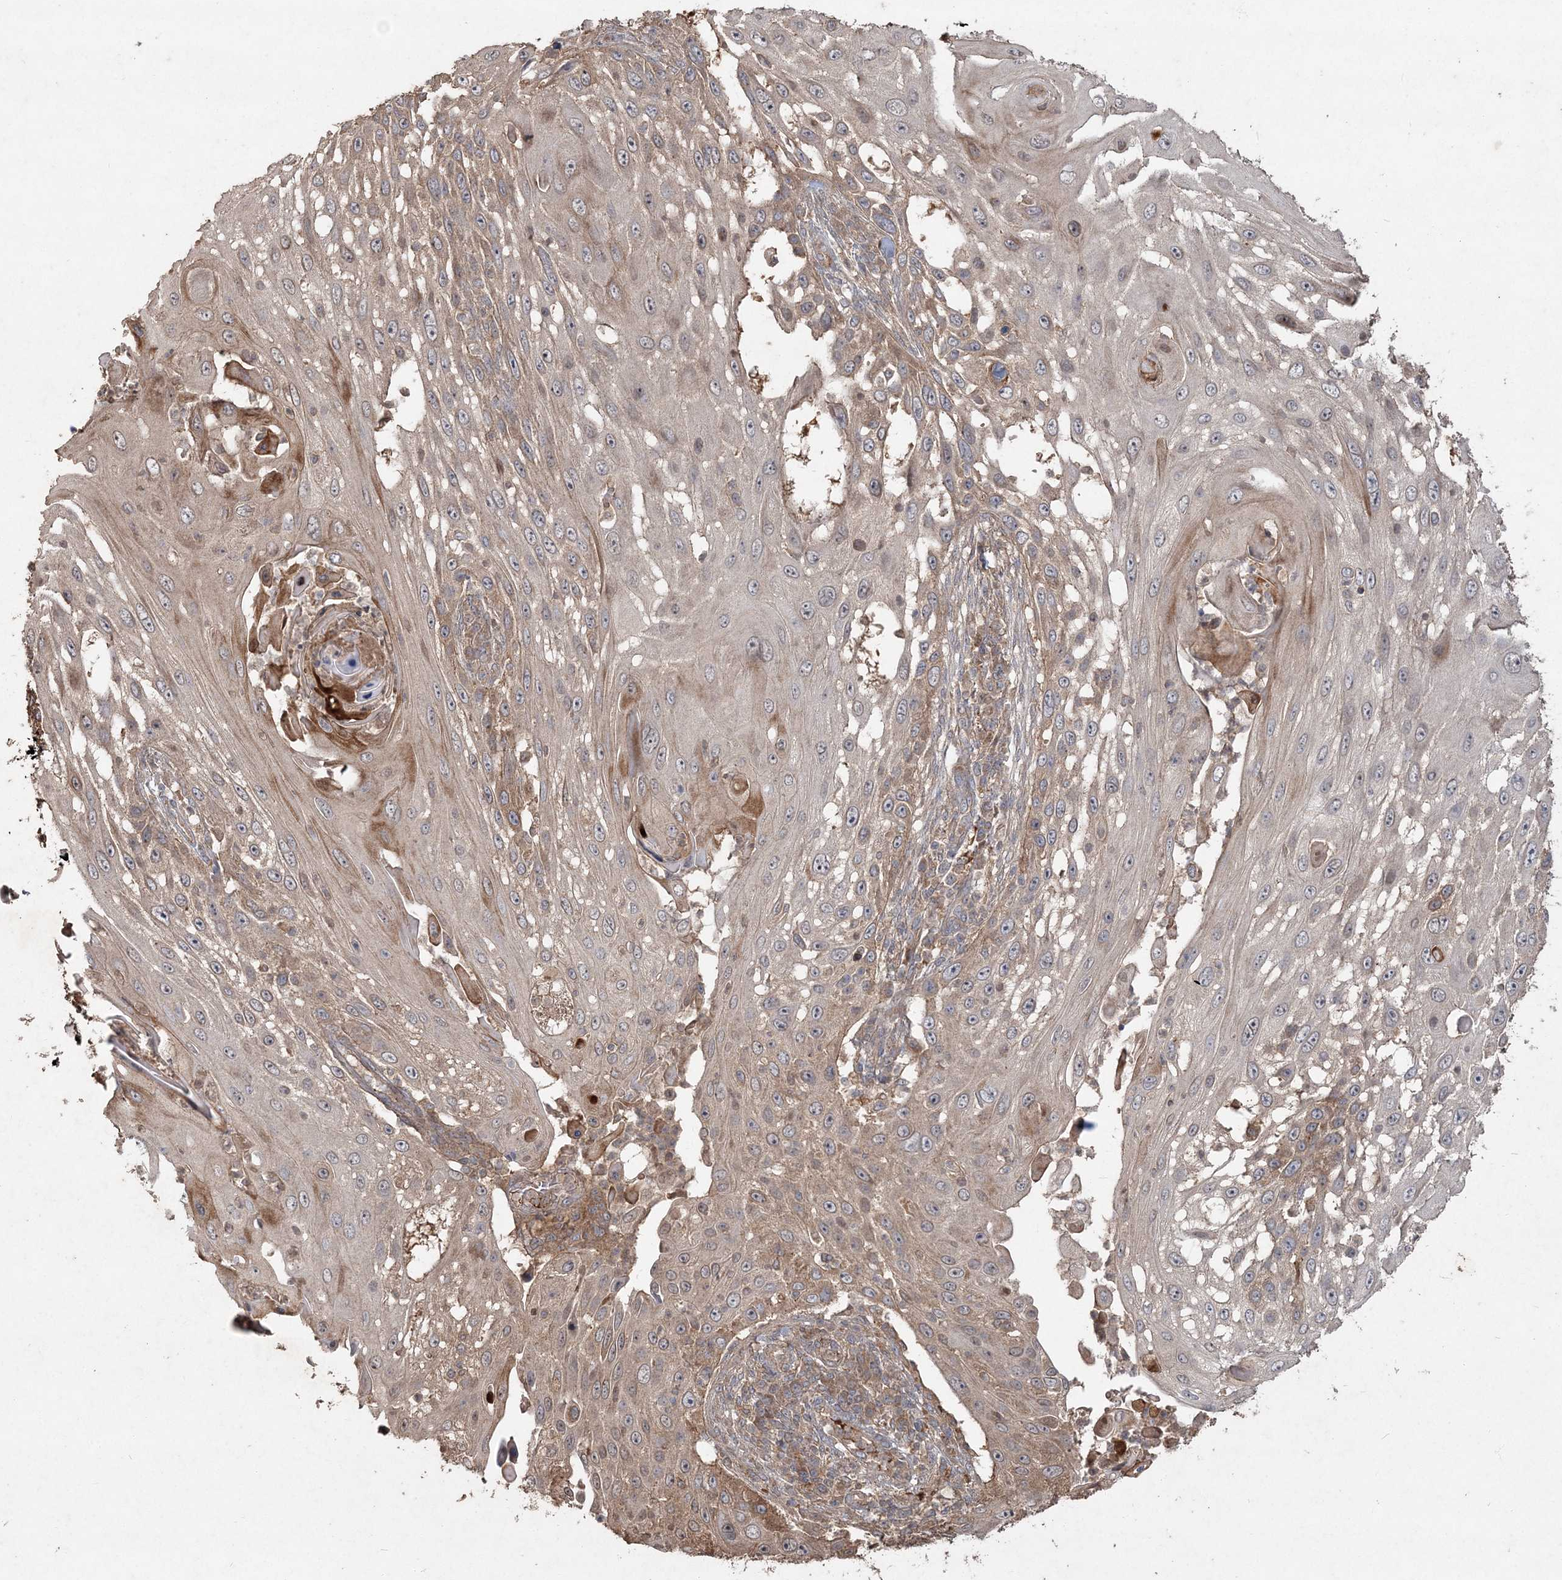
{"staining": {"intensity": "moderate", "quantity": "<25%", "location": "cytoplasmic/membranous"}, "tissue": "skin cancer", "cell_type": "Tumor cells", "image_type": "cancer", "snomed": [{"axis": "morphology", "description": "Squamous cell carcinoma, NOS"}, {"axis": "topography", "description": "Skin"}], "caption": "A histopathology image of skin cancer stained for a protein reveals moderate cytoplasmic/membranous brown staining in tumor cells.", "gene": "SPRY1", "patient": {"sex": "female", "age": 44}}